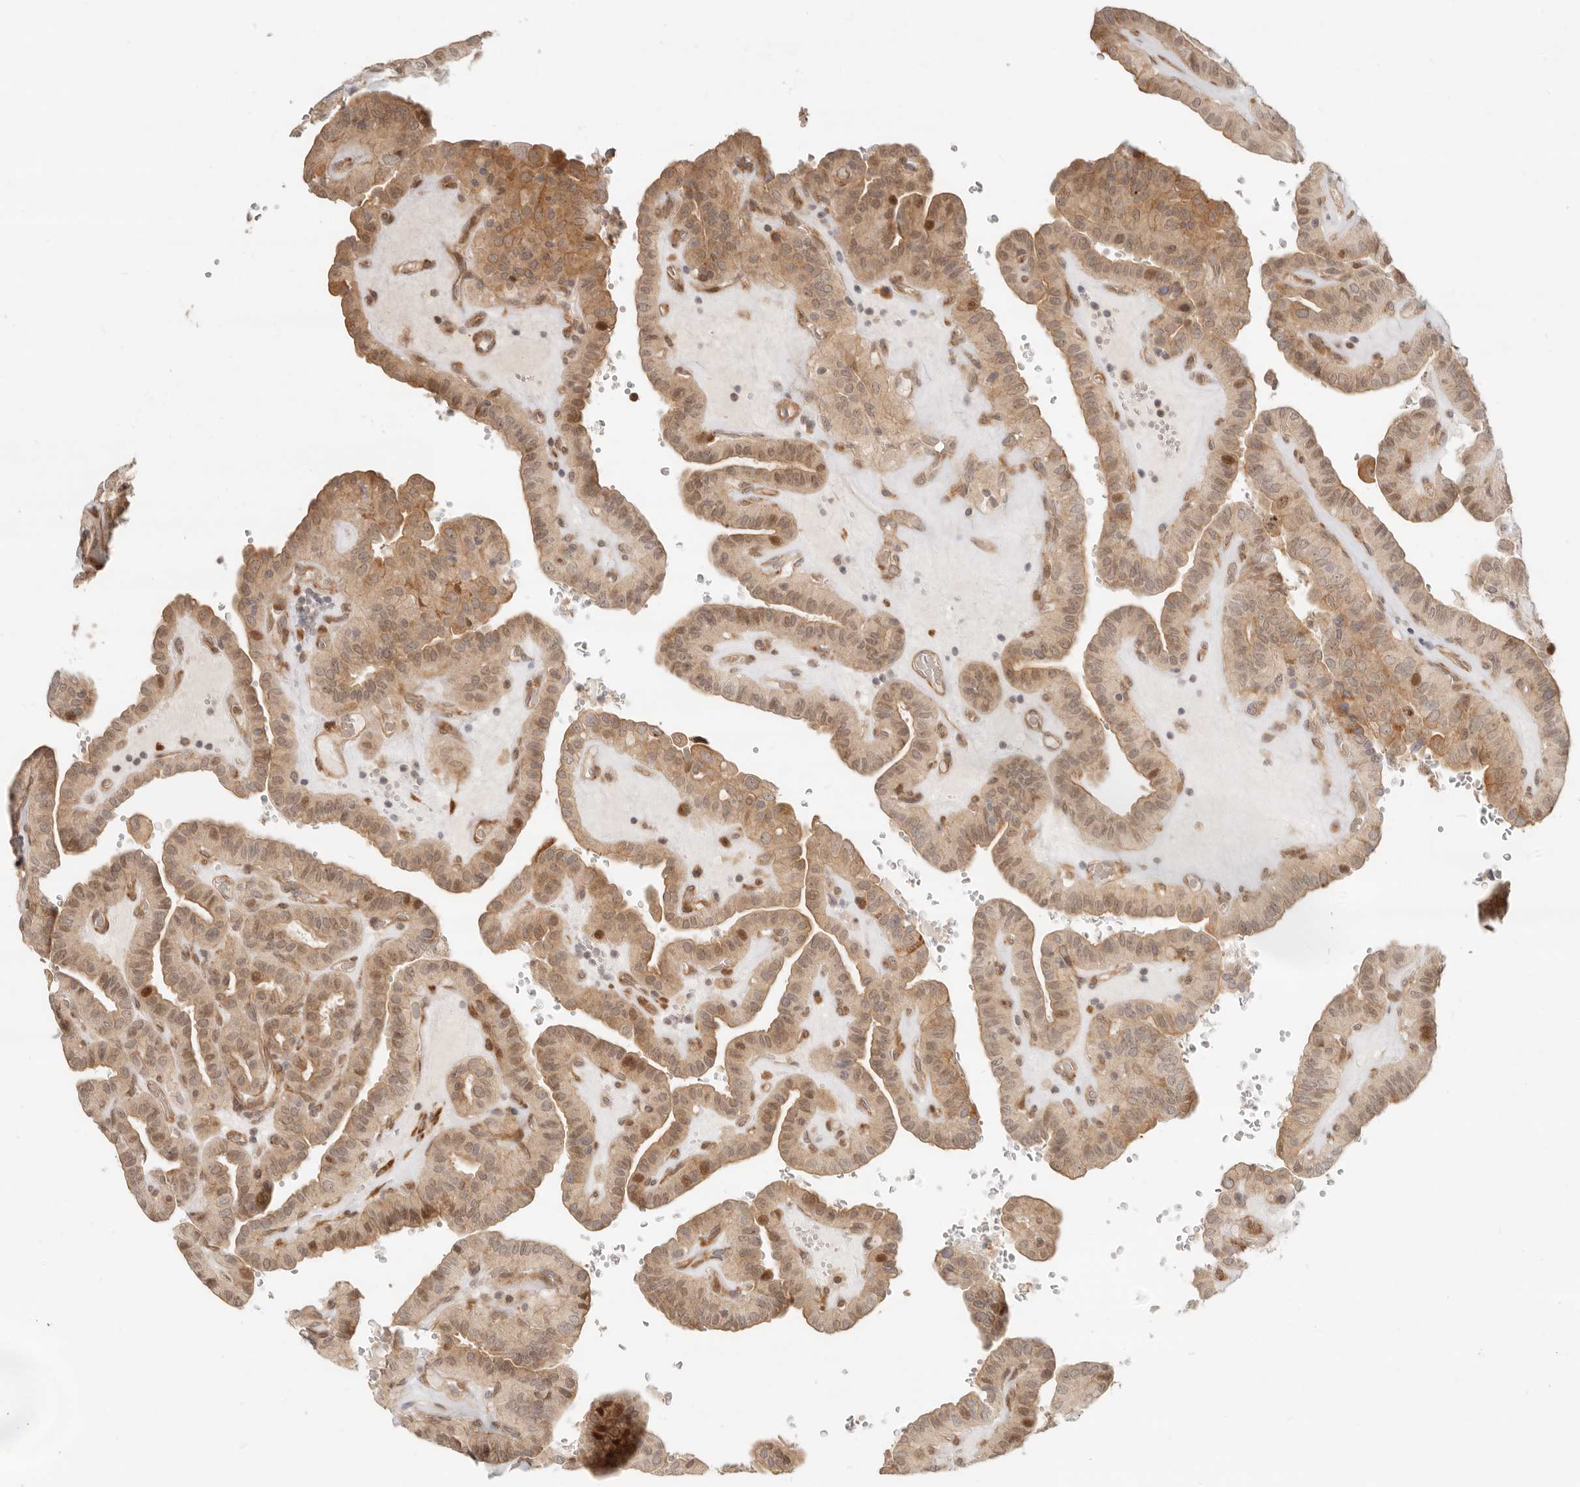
{"staining": {"intensity": "moderate", "quantity": ">75%", "location": "cytoplasmic/membranous,nuclear"}, "tissue": "thyroid cancer", "cell_type": "Tumor cells", "image_type": "cancer", "snomed": [{"axis": "morphology", "description": "Papillary adenocarcinoma, NOS"}, {"axis": "topography", "description": "Thyroid gland"}], "caption": "An image showing moderate cytoplasmic/membranous and nuclear expression in approximately >75% of tumor cells in thyroid cancer (papillary adenocarcinoma), as visualized by brown immunohistochemical staining.", "gene": "TUFT1", "patient": {"sex": "male", "age": 77}}